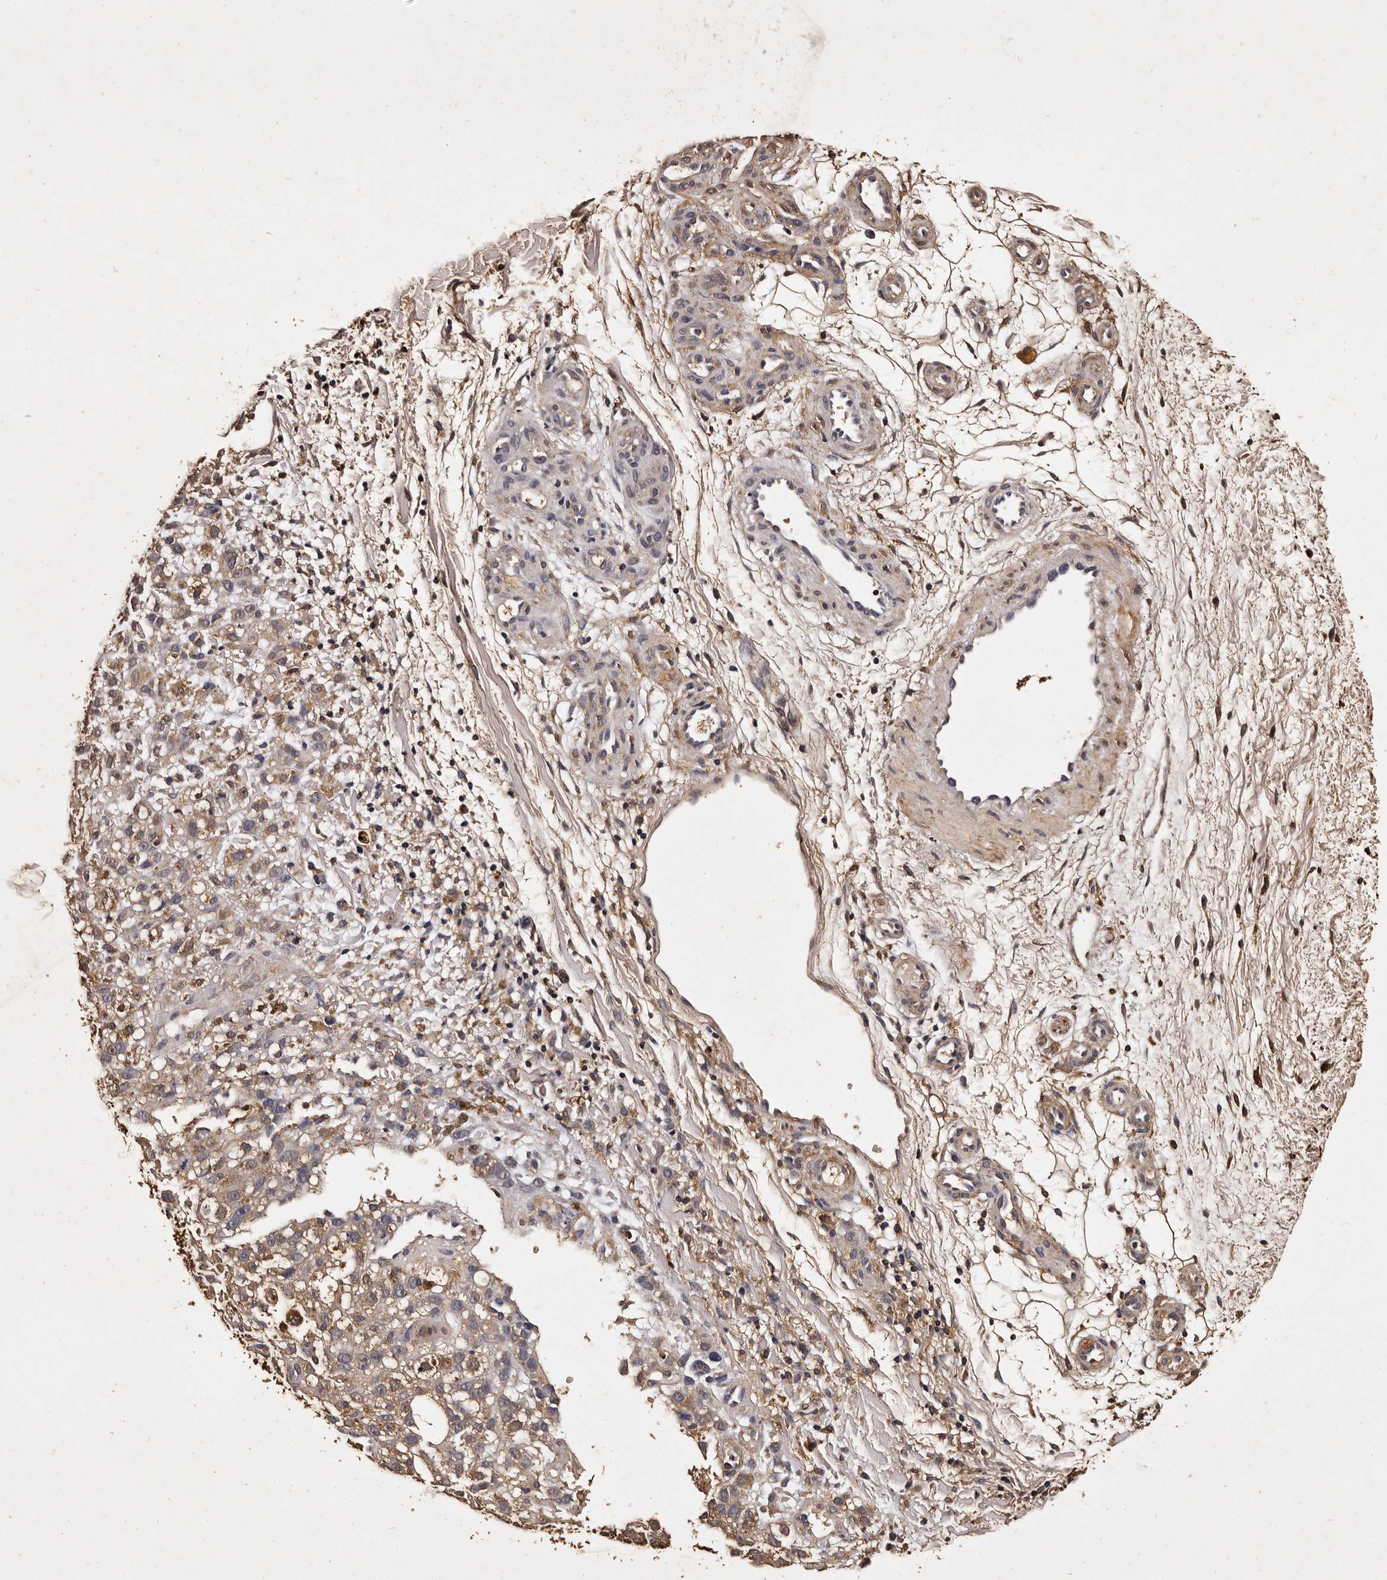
{"staining": {"intensity": "weak", "quantity": "<25%", "location": "cytoplasmic/membranous"}, "tissue": "melanoma", "cell_type": "Tumor cells", "image_type": "cancer", "snomed": [{"axis": "morphology", "description": "Malignant melanoma, Metastatic site"}, {"axis": "topography", "description": "Skin"}], "caption": "Histopathology image shows no significant protein positivity in tumor cells of melanoma.", "gene": "PARS2", "patient": {"sex": "female", "age": 72}}